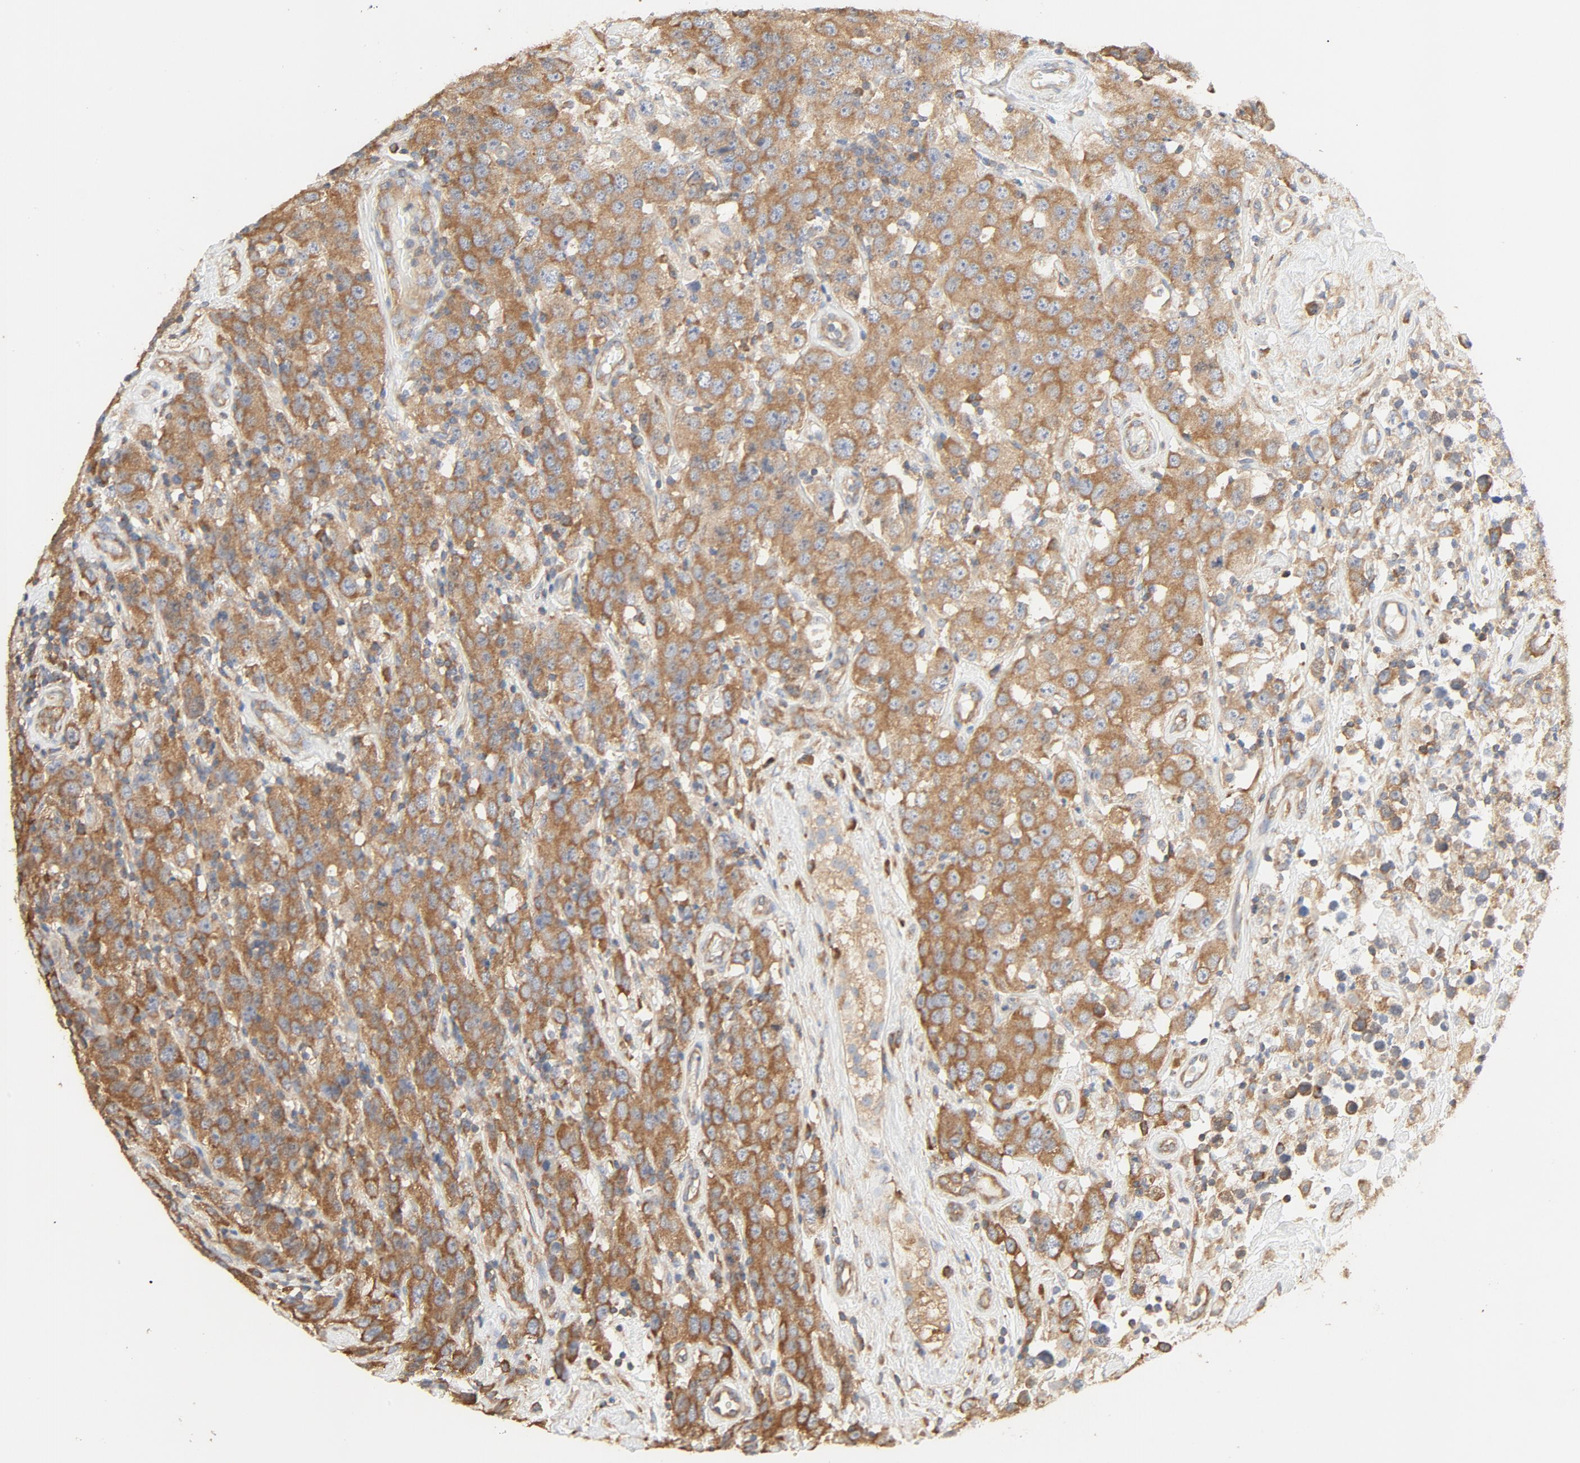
{"staining": {"intensity": "moderate", "quantity": ">75%", "location": "cytoplasmic/membranous"}, "tissue": "testis cancer", "cell_type": "Tumor cells", "image_type": "cancer", "snomed": [{"axis": "morphology", "description": "Seminoma, NOS"}, {"axis": "topography", "description": "Testis"}], "caption": "Brown immunohistochemical staining in testis cancer reveals moderate cytoplasmic/membranous expression in approximately >75% of tumor cells.", "gene": "RPS6", "patient": {"sex": "male", "age": 52}}